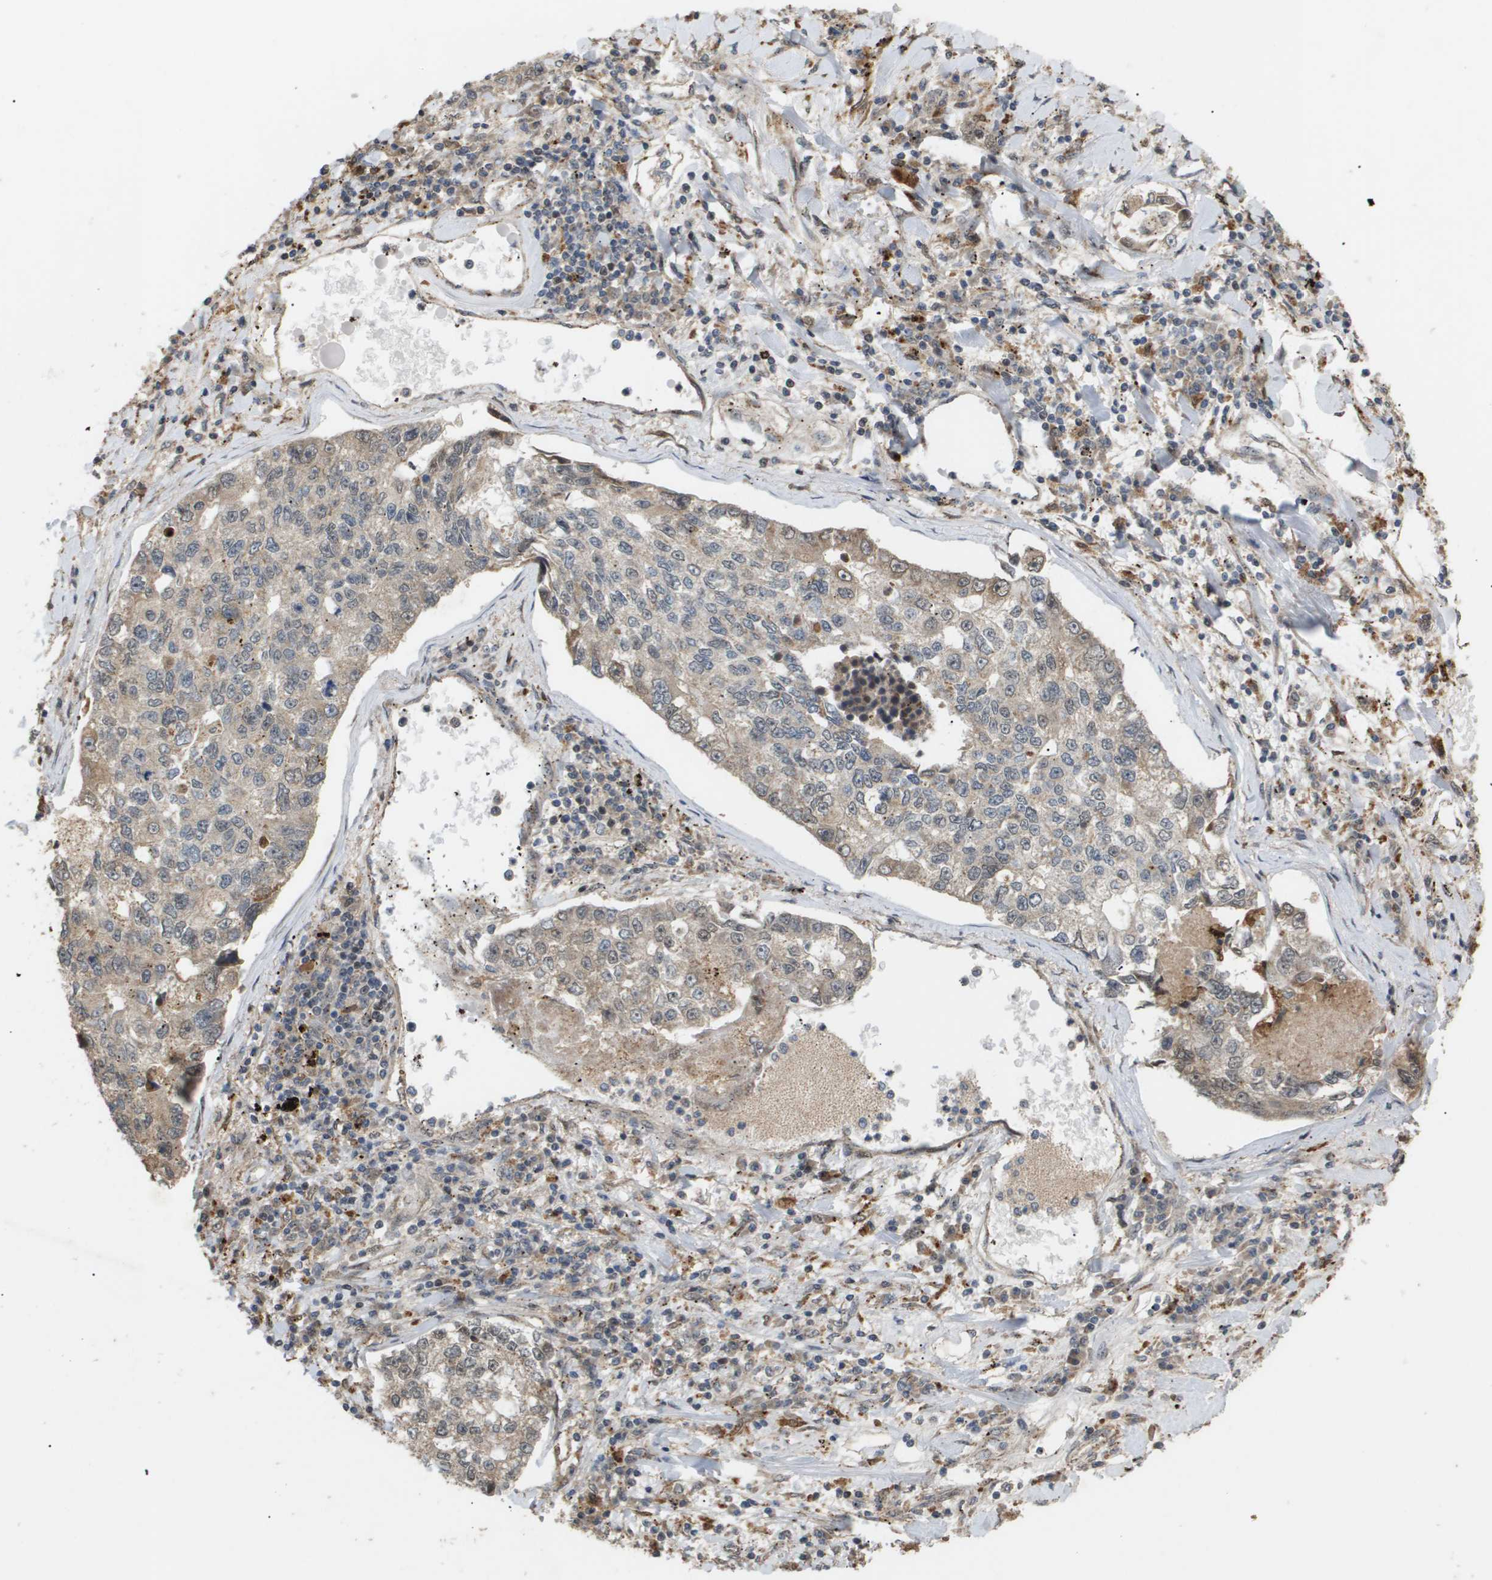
{"staining": {"intensity": "weak", "quantity": ">75%", "location": "cytoplasmic/membranous"}, "tissue": "lung cancer", "cell_type": "Tumor cells", "image_type": "cancer", "snomed": [{"axis": "morphology", "description": "Adenocarcinoma, NOS"}, {"axis": "topography", "description": "Lung"}], "caption": "Immunohistochemistry photomicrograph of neoplastic tissue: human lung cancer stained using immunohistochemistry (IHC) displays low levels of weak protein expression localized specifically in the cytoplasmic/membranous of tumor cells, appearing as a cytoplasmic/membranous brown color.", "gene": "PDGFB", "patient": {"sex": "male", "age": 49}}